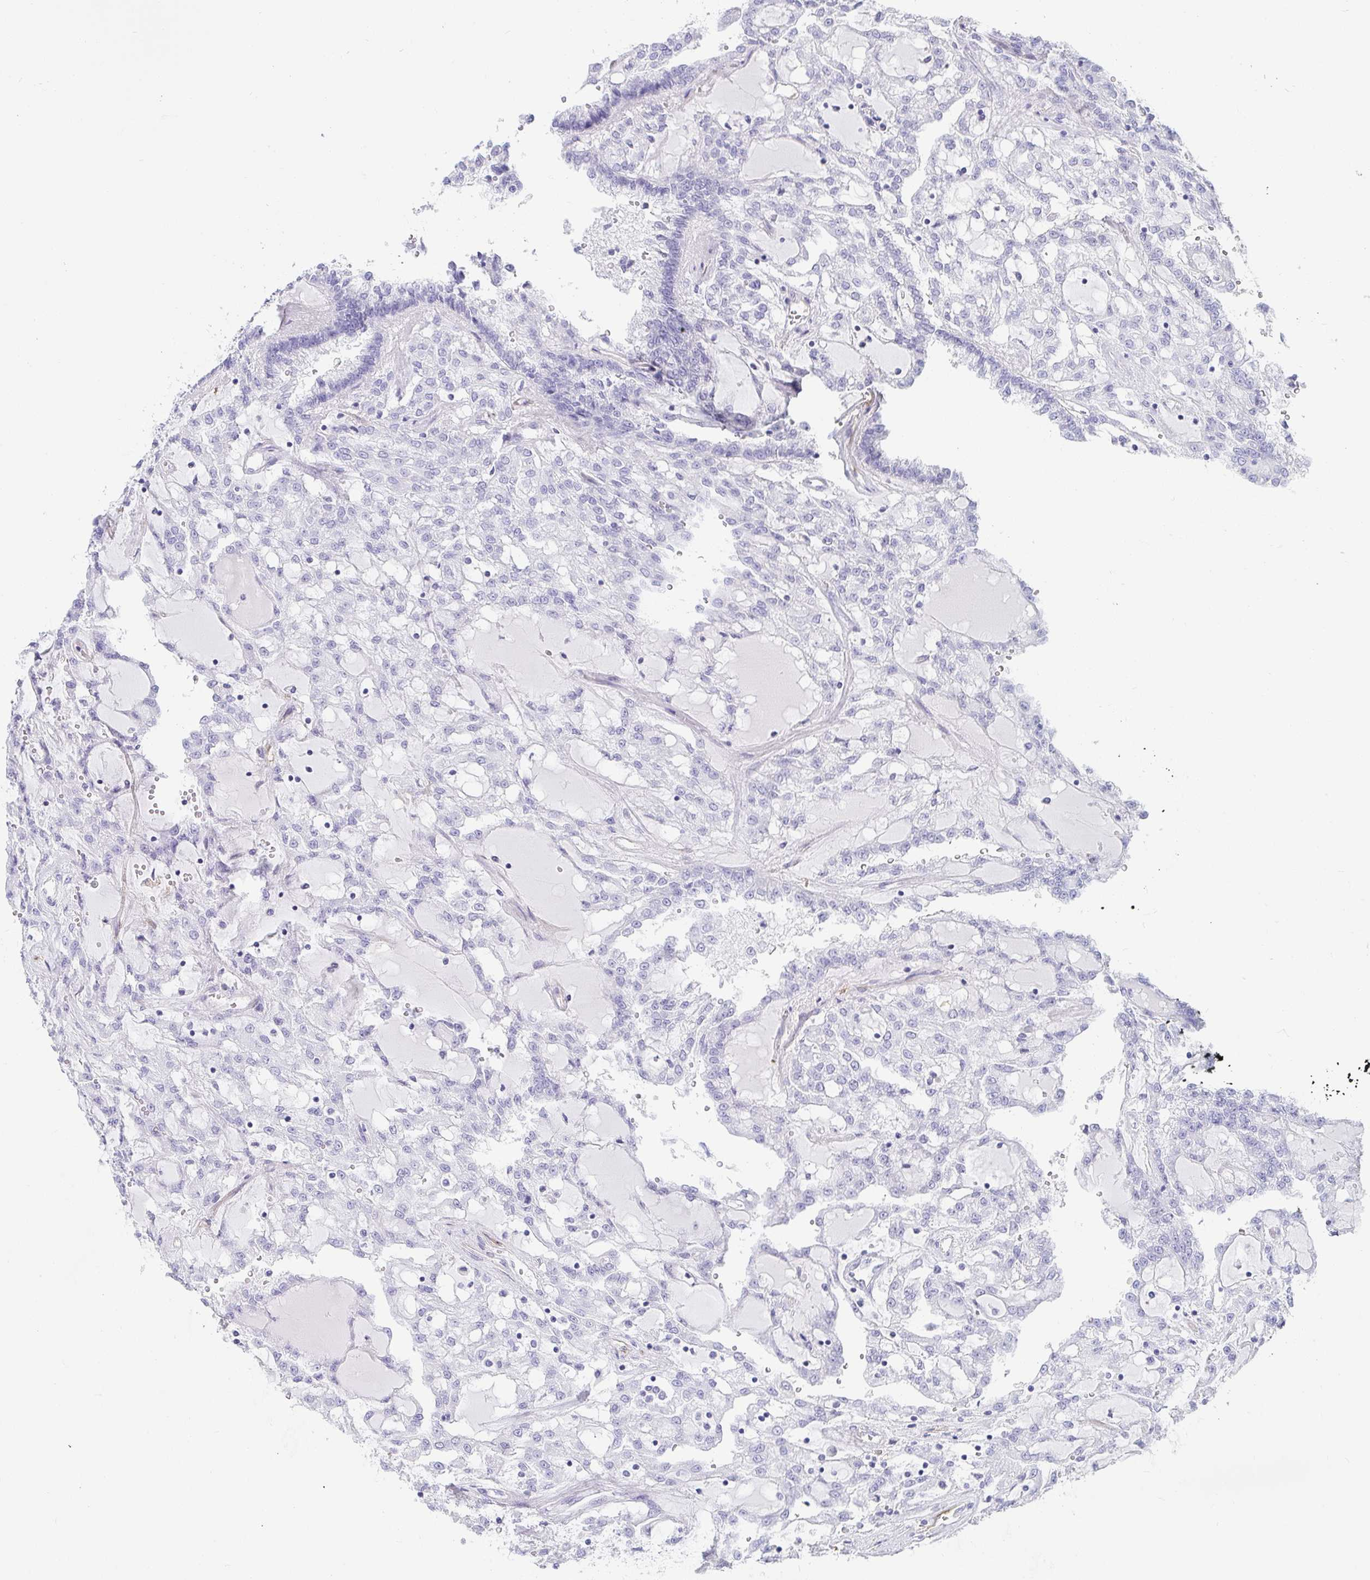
{"staining": {"intensity": "negative", "quantity": "none", "location": "none"}, "tissue": "renal cancer", "cell_type": "Tumor cells", "image_type": "cancer", "snomed": [{"axis": "morphology", "description": "Adenocarcinoma, NOS"}, {"axis": "topography", "description": "Kidney"}], "caption": "This is an immunohistochemistry (IHC) histopathology image of human renal cancer (adenocarcinoma). There is no staining in tumor cells.", "gene": "PRND", "patient": {"sex": "male", "age": 63}}